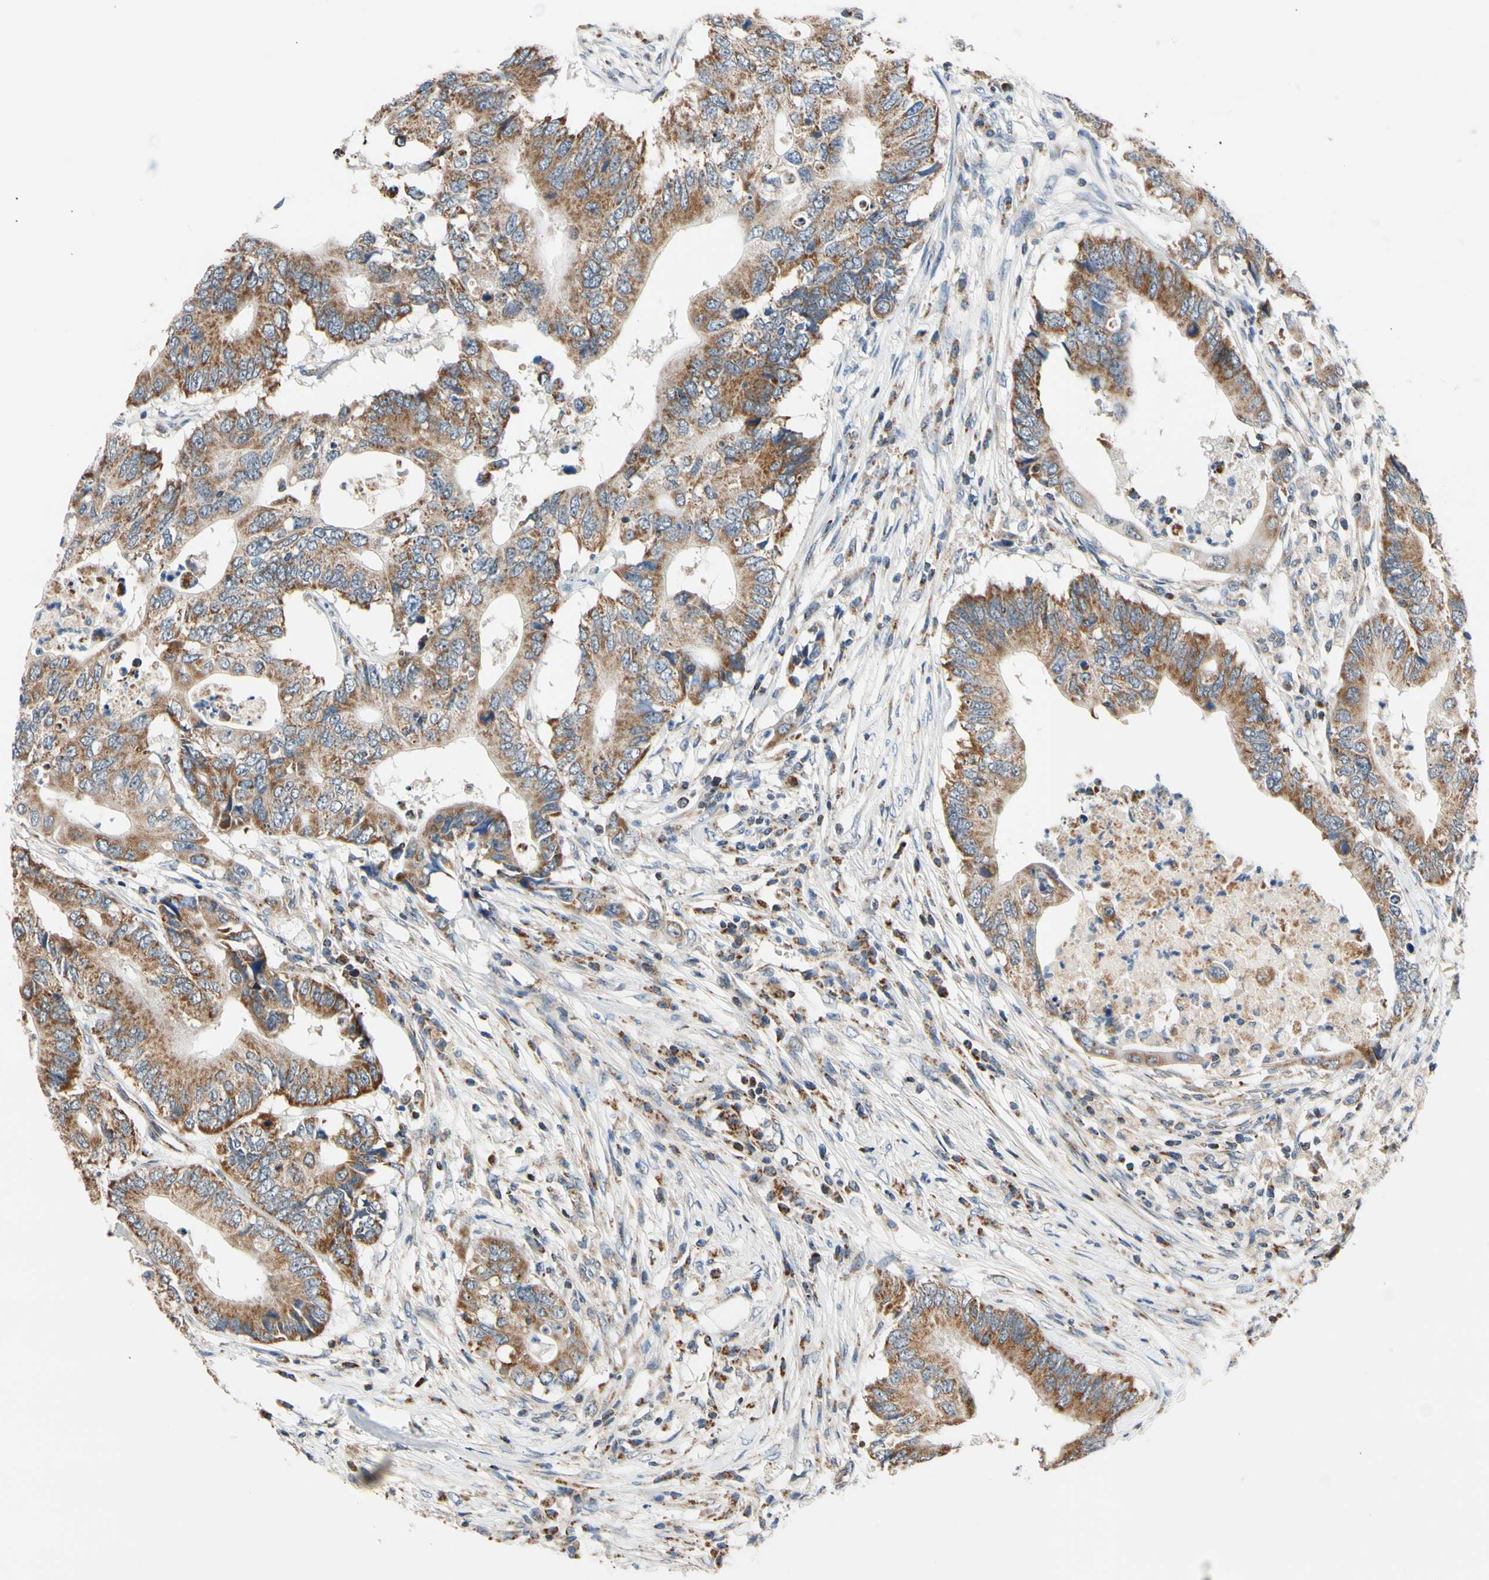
{"staining": {"intensity": "moderate", "quantity": ">75%", "location": "cytoplasmic/membranous"}, "tissue": "colorectal cancer", "cell_type": "Tumor cells", "image_type": "cancer", "snomed": [{"axis": "morphology", "description": "Adenocarcinoma, NOS"}, {"axis": "topography", "description": "Colon"}], "caption": "A medium amount of moderate cytoplasmic/membranous expression is present in about >75% of tumor cells in colorectal cancer (adenocarcinoma) tissue.", "gene": "KHDC4", "patient": {"sex": "male", "age": 71}}